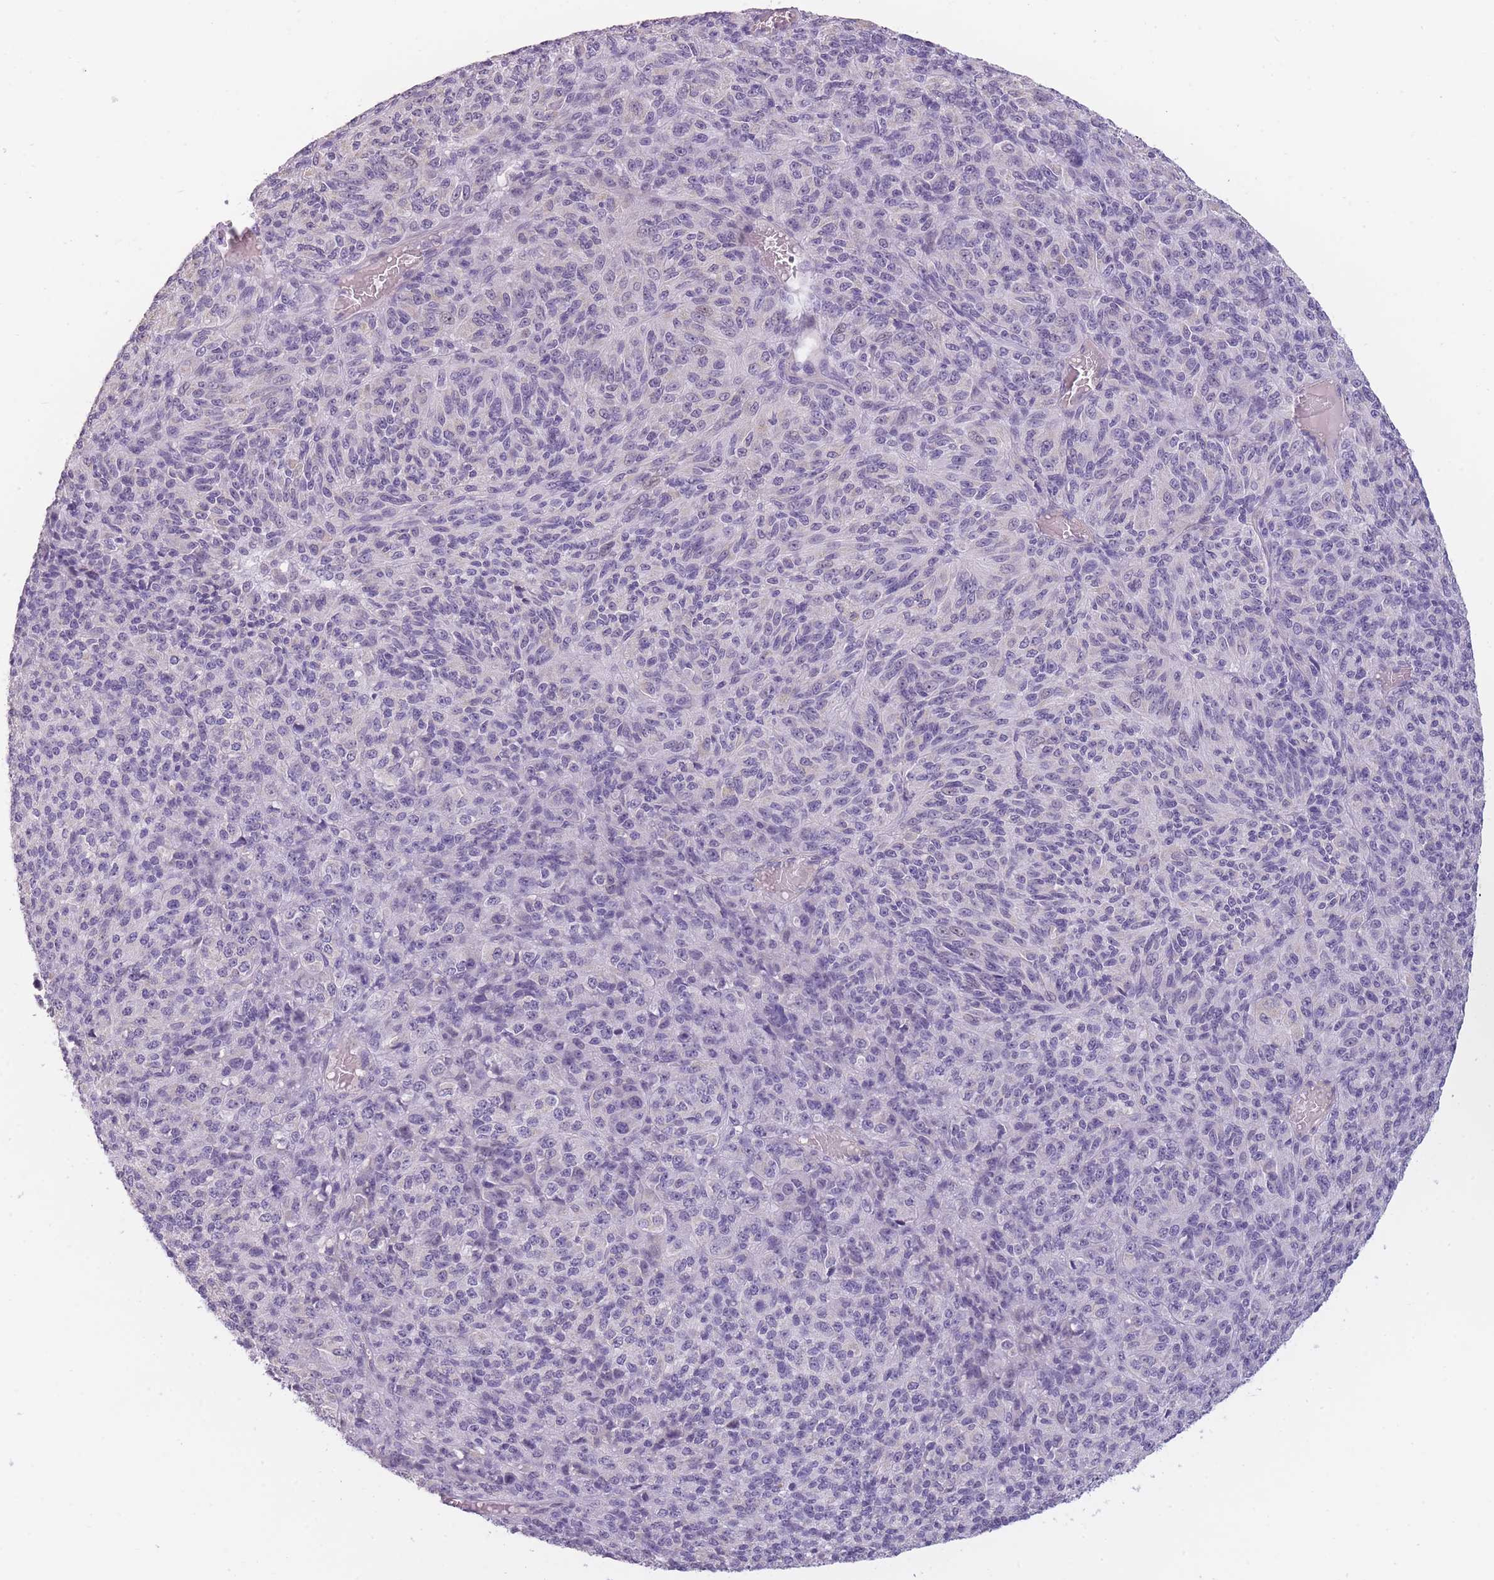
{"staining": {"intensity": "negative", "quantity": "none", "location": "none"}, "tissue": "melanoma", "cell_type": "Tumor cells", "image_type": "cancer", "snomed": [{"axis": "morphology", "description": "Malignant melanoma, Metastatic site"}, {"axis": "topography", "description": "Brain"}], "caption": "This is an immunohistochemistry image of melanoma. There is no staining in tumor cells.", "gene": "TMEM236", "patient": {"sex": "female", "age": 56}}